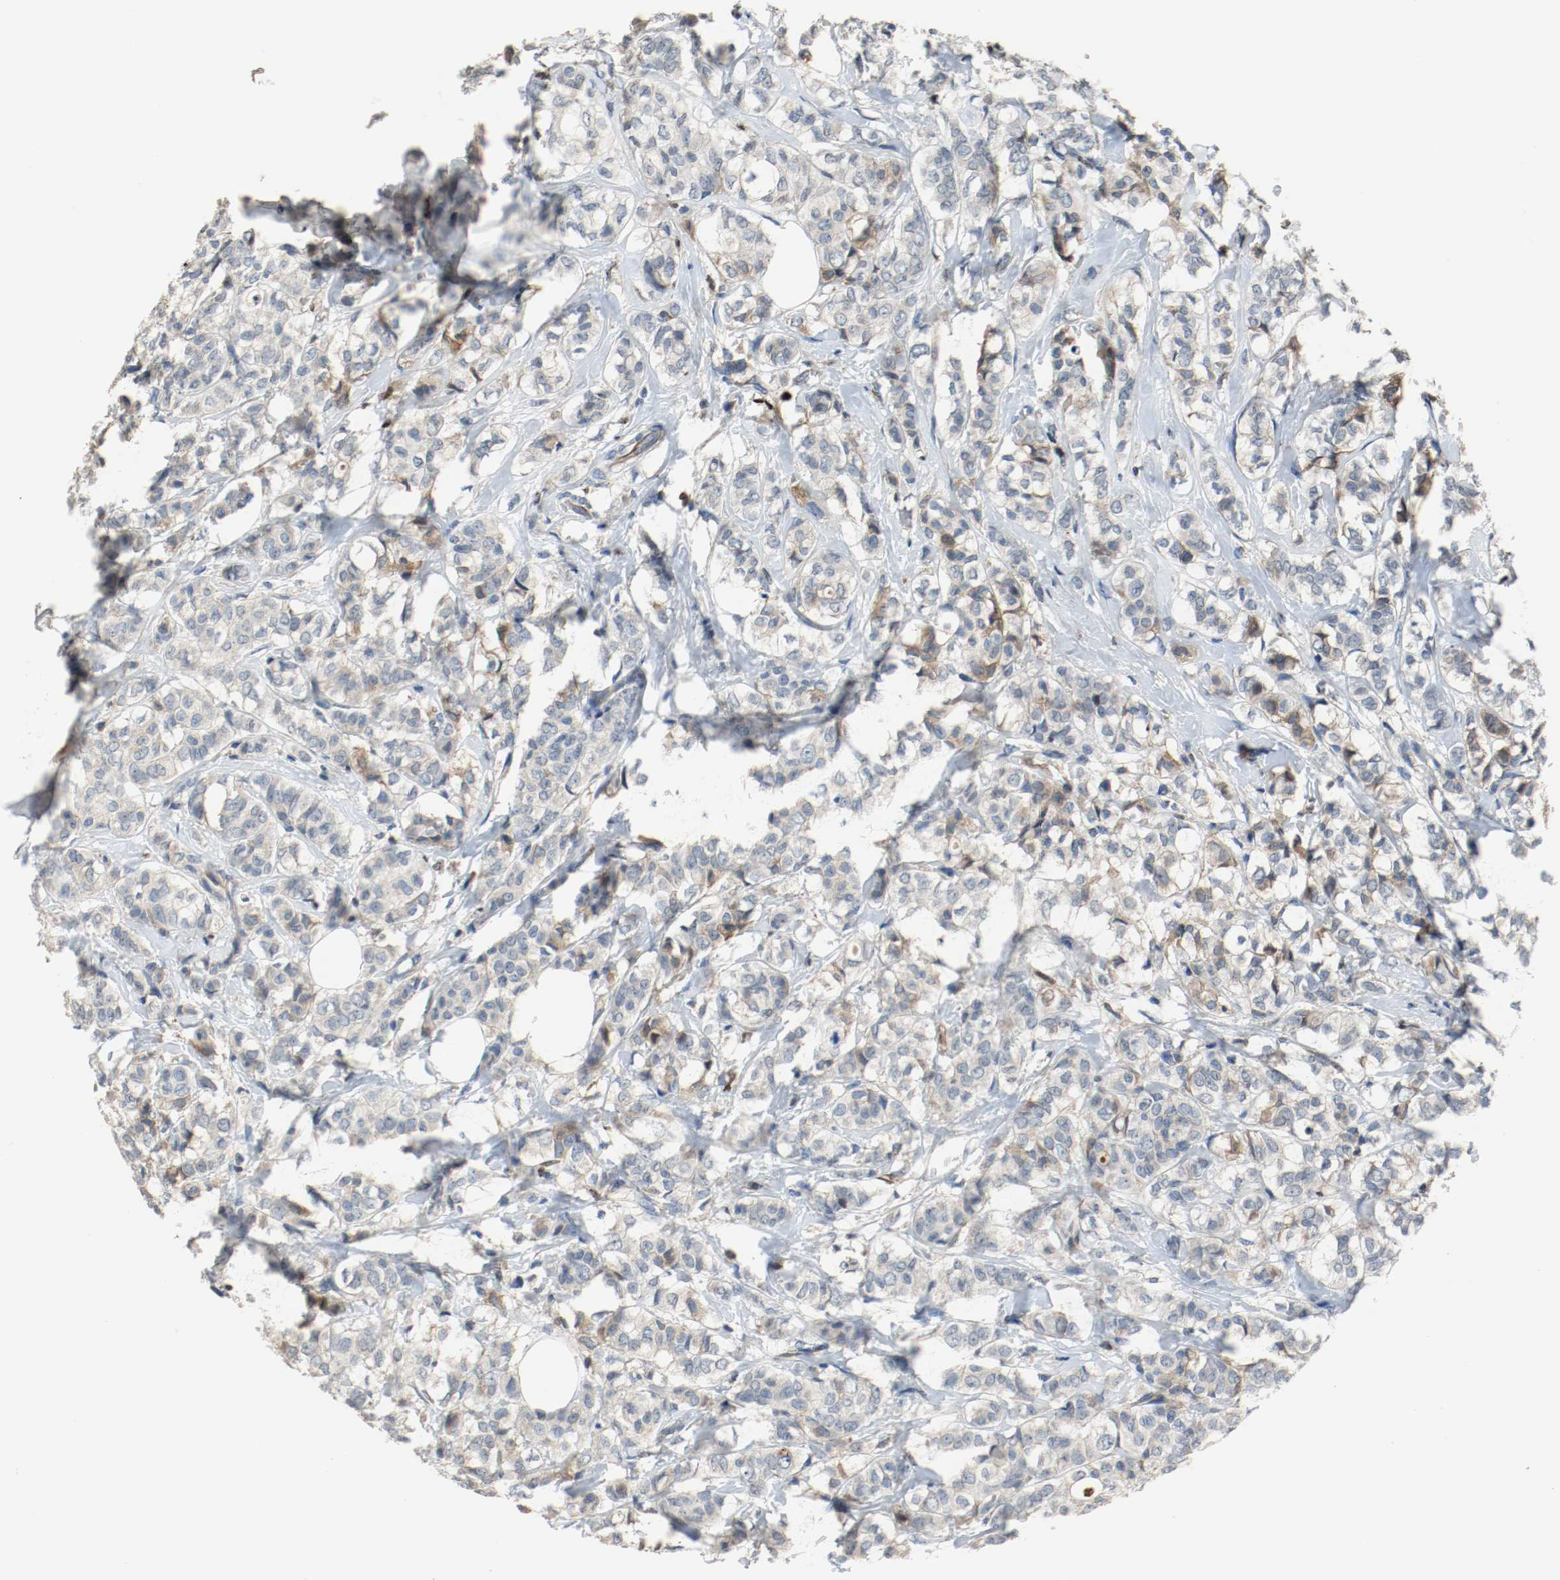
{"staining": {"intensity": "moderate", "quantity": "<25%", "location": "cytoplasmic/membranous"}, "tissue": "breast cancer", "cell_type": "Tumor cells", "image_type": "cancer", "snomed": [{"axis": "morphology", "description": "Lobular carcinoma"}, {"axis": "topography", "description": "Breast"}], "caption": "Immunohistochemical staining of human breast cancer (lobular carcinoma) demonstrates low levels of moderate cytoplasmic/membranous positivity in about <25% of tumor cells.", "gene": "BLK", "patient": {"sex": "female", "age": 60}}